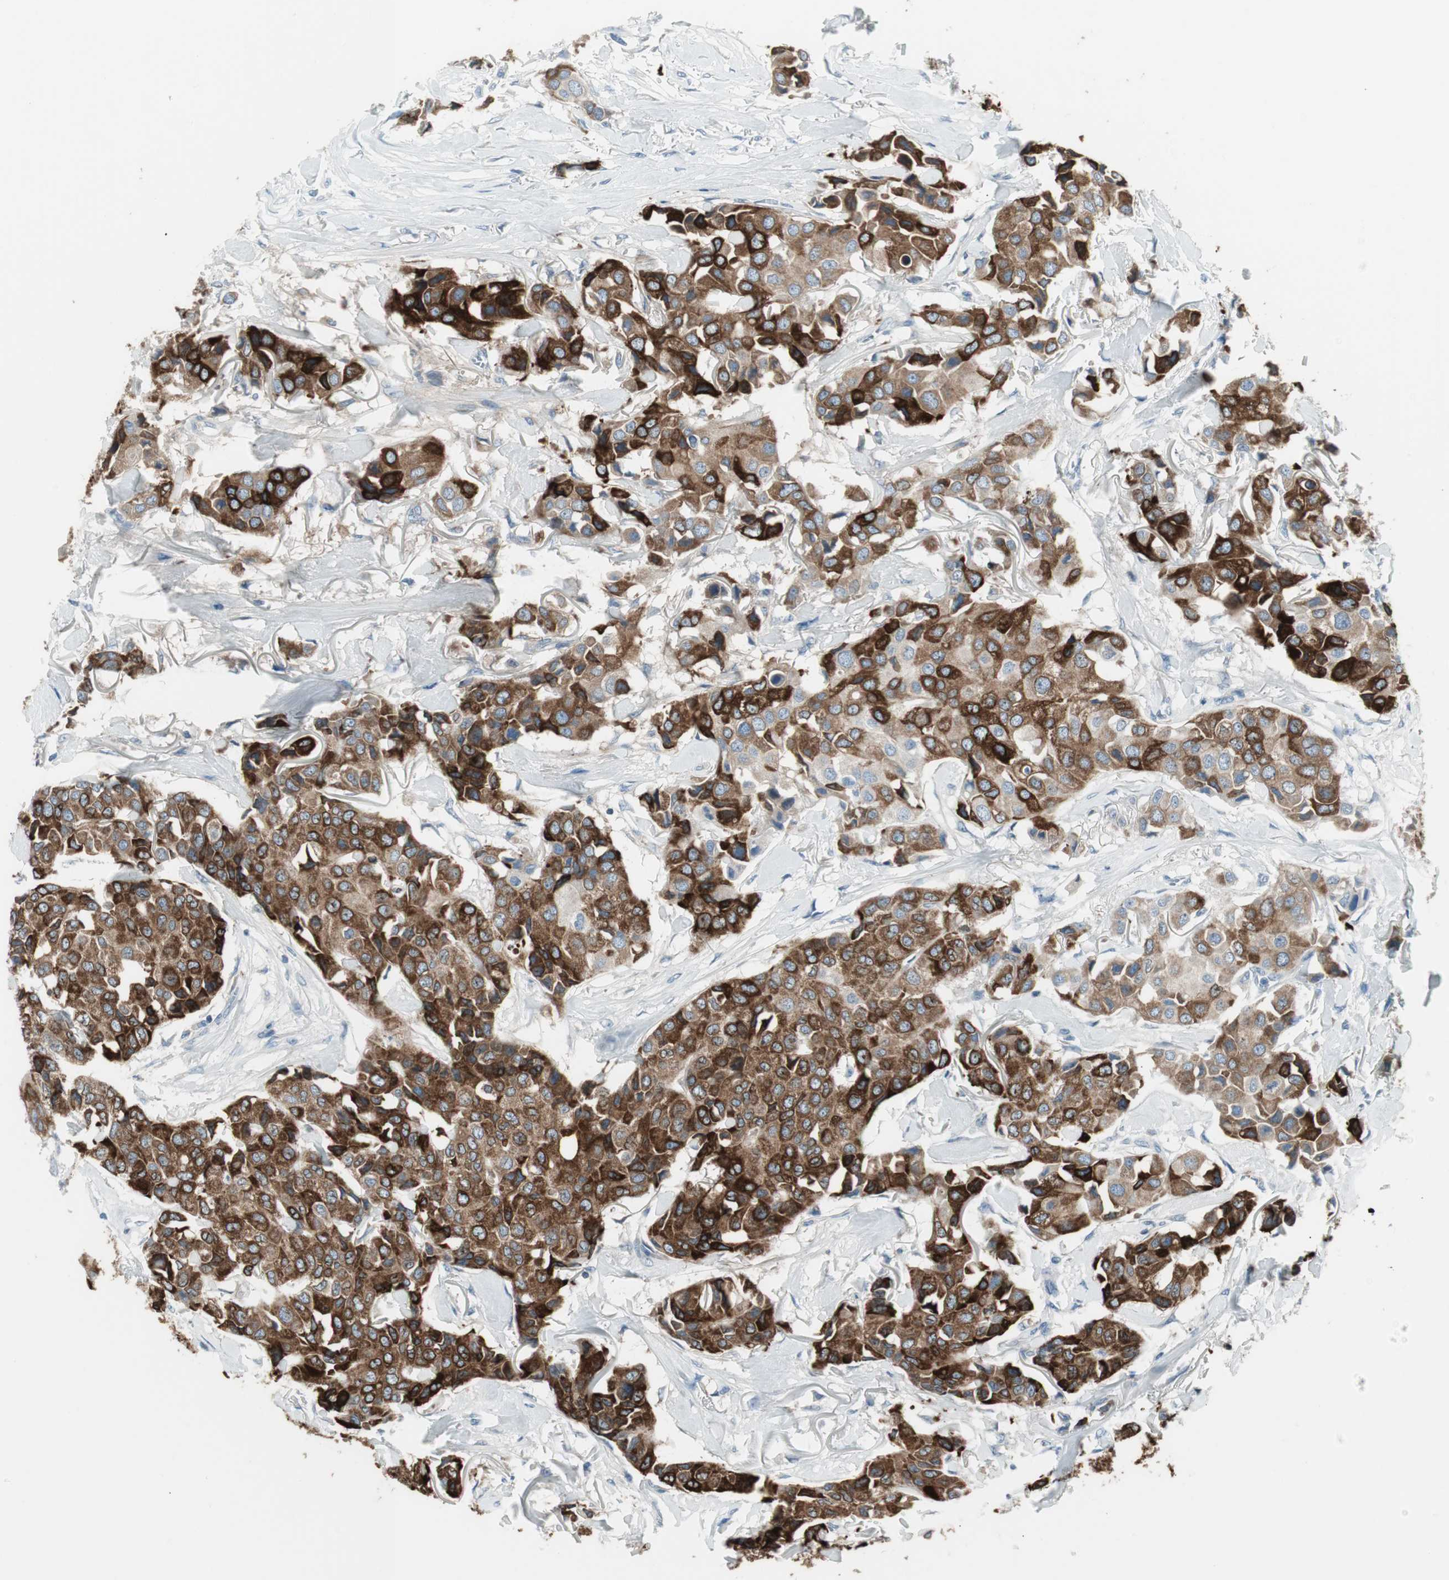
{"staining": {"intensity": "strong", "quantity": ">75%", "location": "cytoplasmic/membranous"}, "tissue": "breast cancer", "cell_type": "Tumor cells", "image_type": "cancer", "snomed": [{"axis": "morphology", "description": "Duct carcinoma"}, {"axis": "topography", "description": "Breast"}], "caption": "A micrograph showing strong cytoplasmic/membranous expression in about >75% of tumor cells in breast intraductal carcinoma, as visualized by brown immunohistochemical staining.", "gene": "AGR2", "patient": {"sex": "female", "age": 80}}